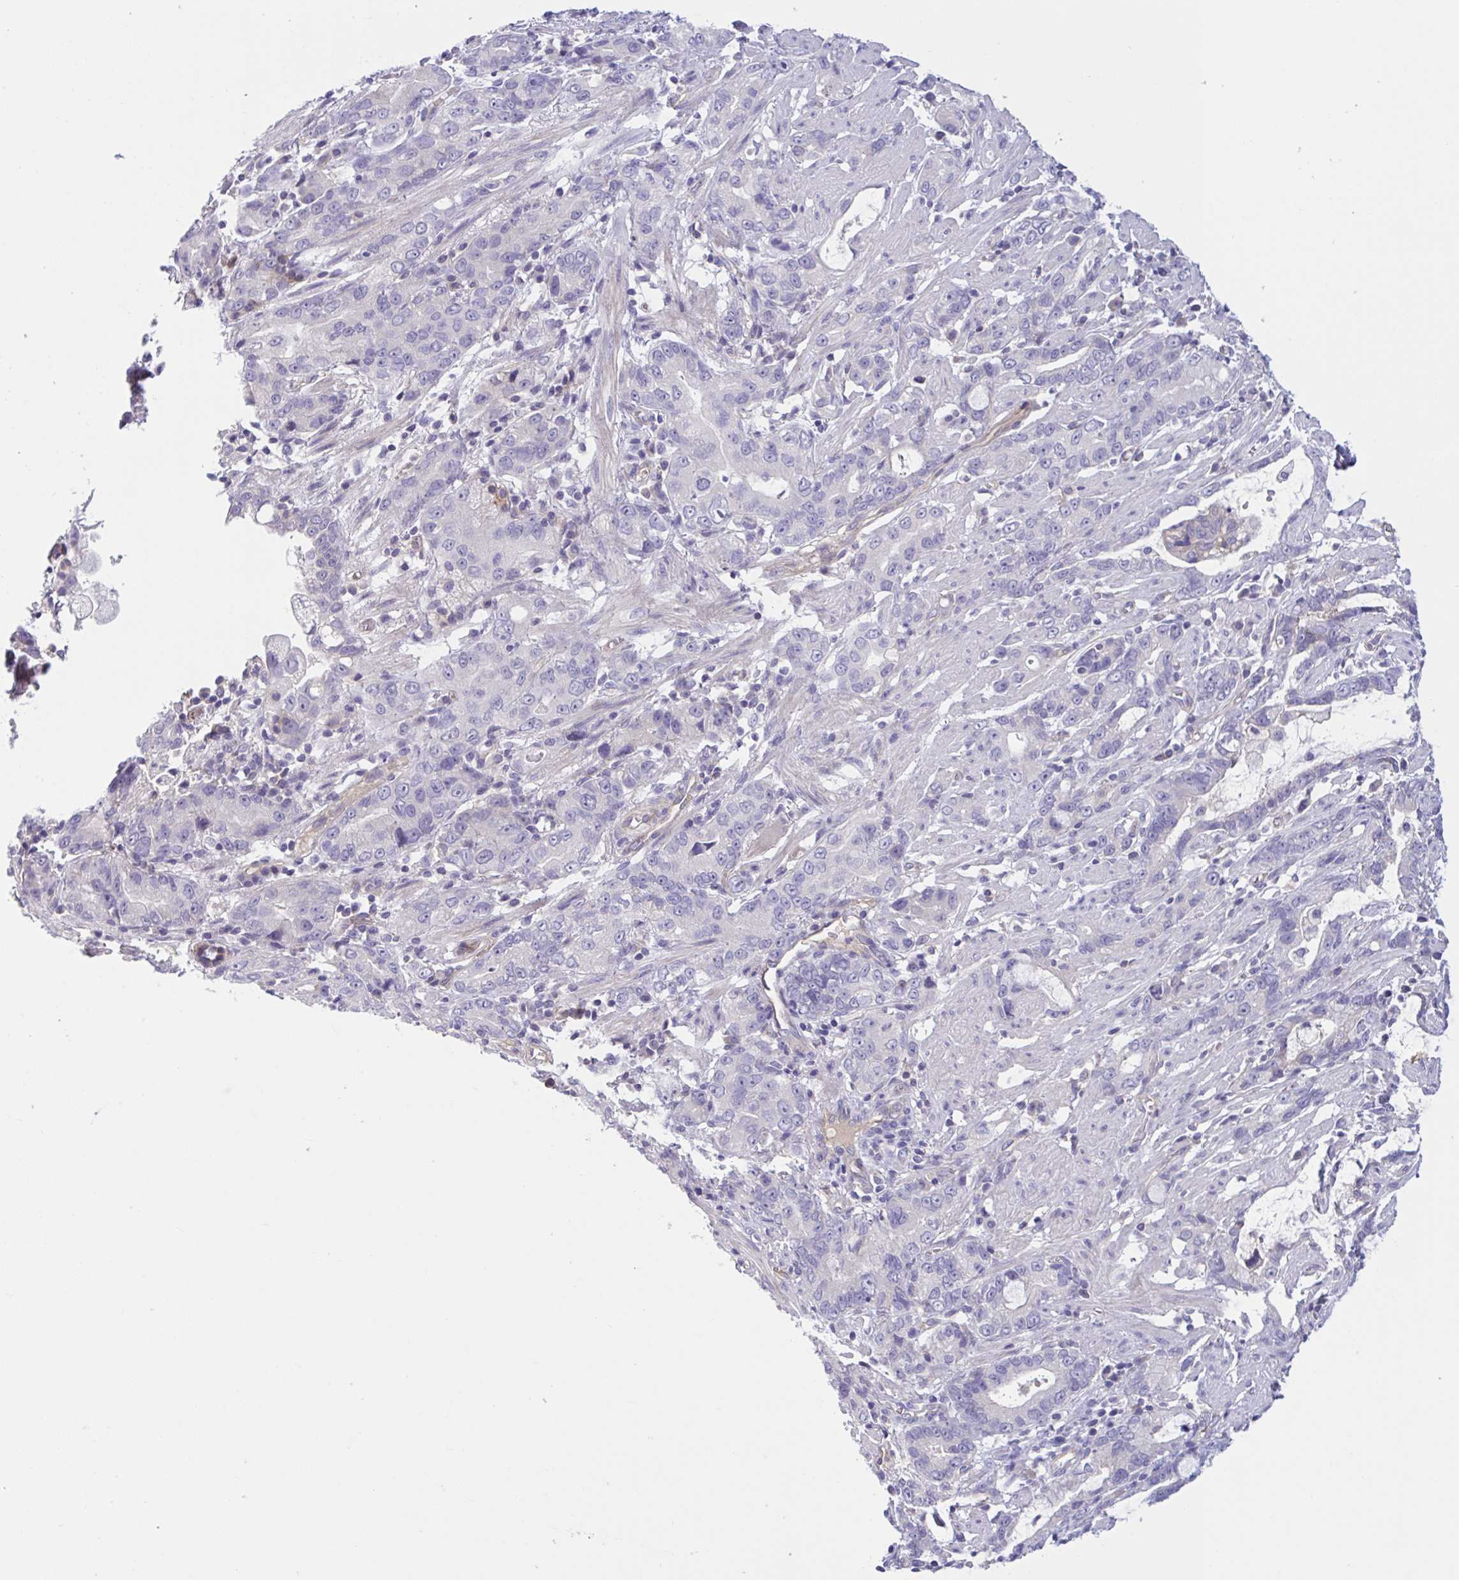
{"staining": {"intensity": "negative", "quantity": "none", "location": "none"}, "tissue": "stomach cancer", "cell_type": "Tumor cells", "image_type": "cancer", "snomed": [{"axis": "morphology", "description": "Adenocarcinoma, NOS"}, {"axis": "topography", "description": "Stomach"}], "caption": "High power microscopy image of an IHC image of stomach adenocarcinoma, revealing no significant expression in tumor cells. (DAB immunohistochemistry, high magnification).", "gene": "TTC7B", "patient": {"sex": "male", "age": 55}}